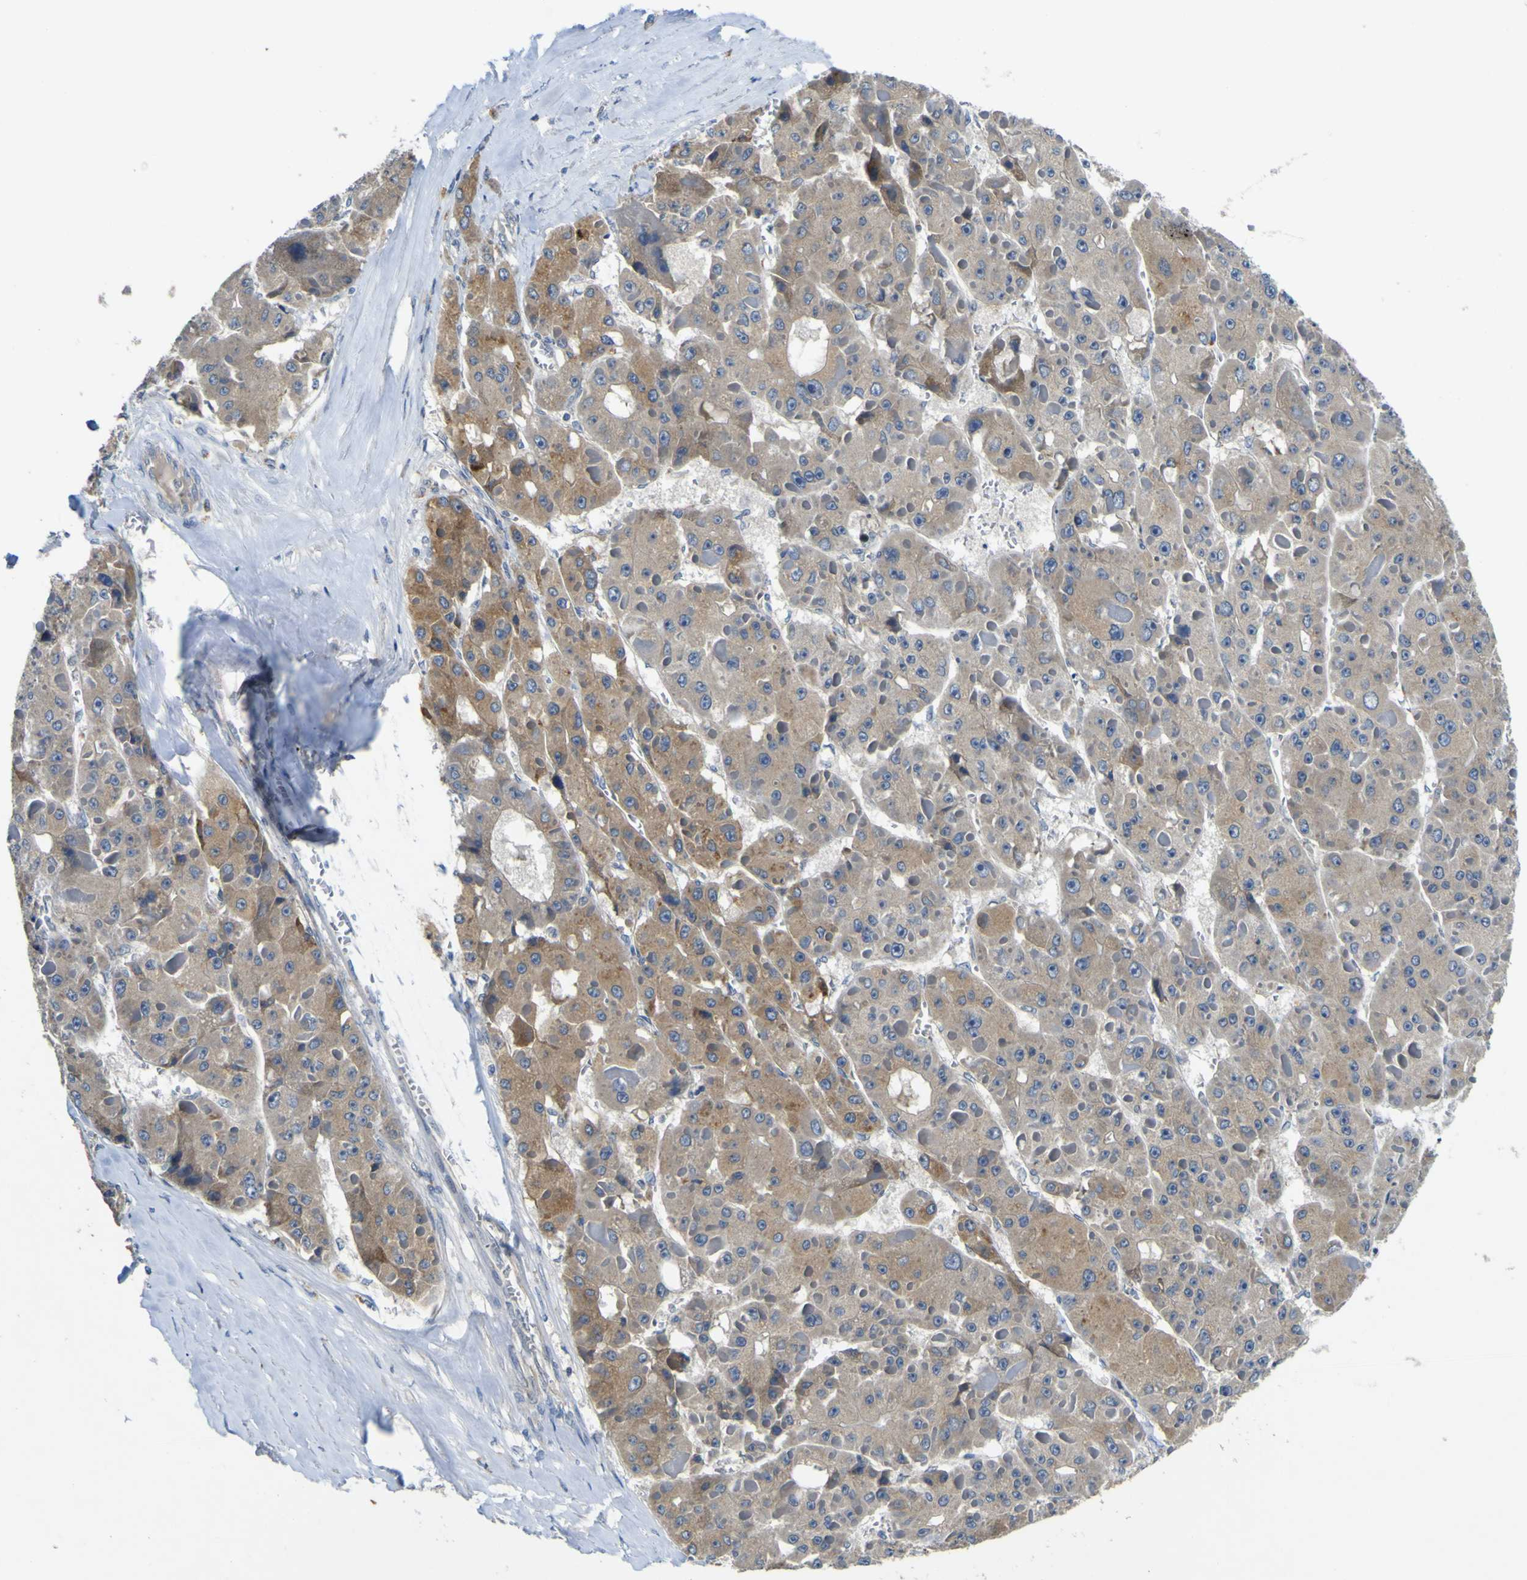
{"staining": {"intensity": "weak", "quantity": ">75%", "location": "cytoplasmic/membranous"}, "tissue": "liver cancer", "cell_type": "Tumor cells", "image_type": "cancer", "snomed": [{"axis": "morphology", "description": "Carcinoma, Hepatocellular, NOS"}, {"axis": "topography", "description": "Liver"}], "caption": "The image shows a brown stain indicating the presence of a protein in the cytoplasmic/membranous of tumor cells in liver hepatocellular carcinoma. Immunohistochemistry (ihc) stains the protein of interest in brown and the nuclei are stained blue.", "gene": "LDLR", "patient": {"sex": "female", "age": 73}}